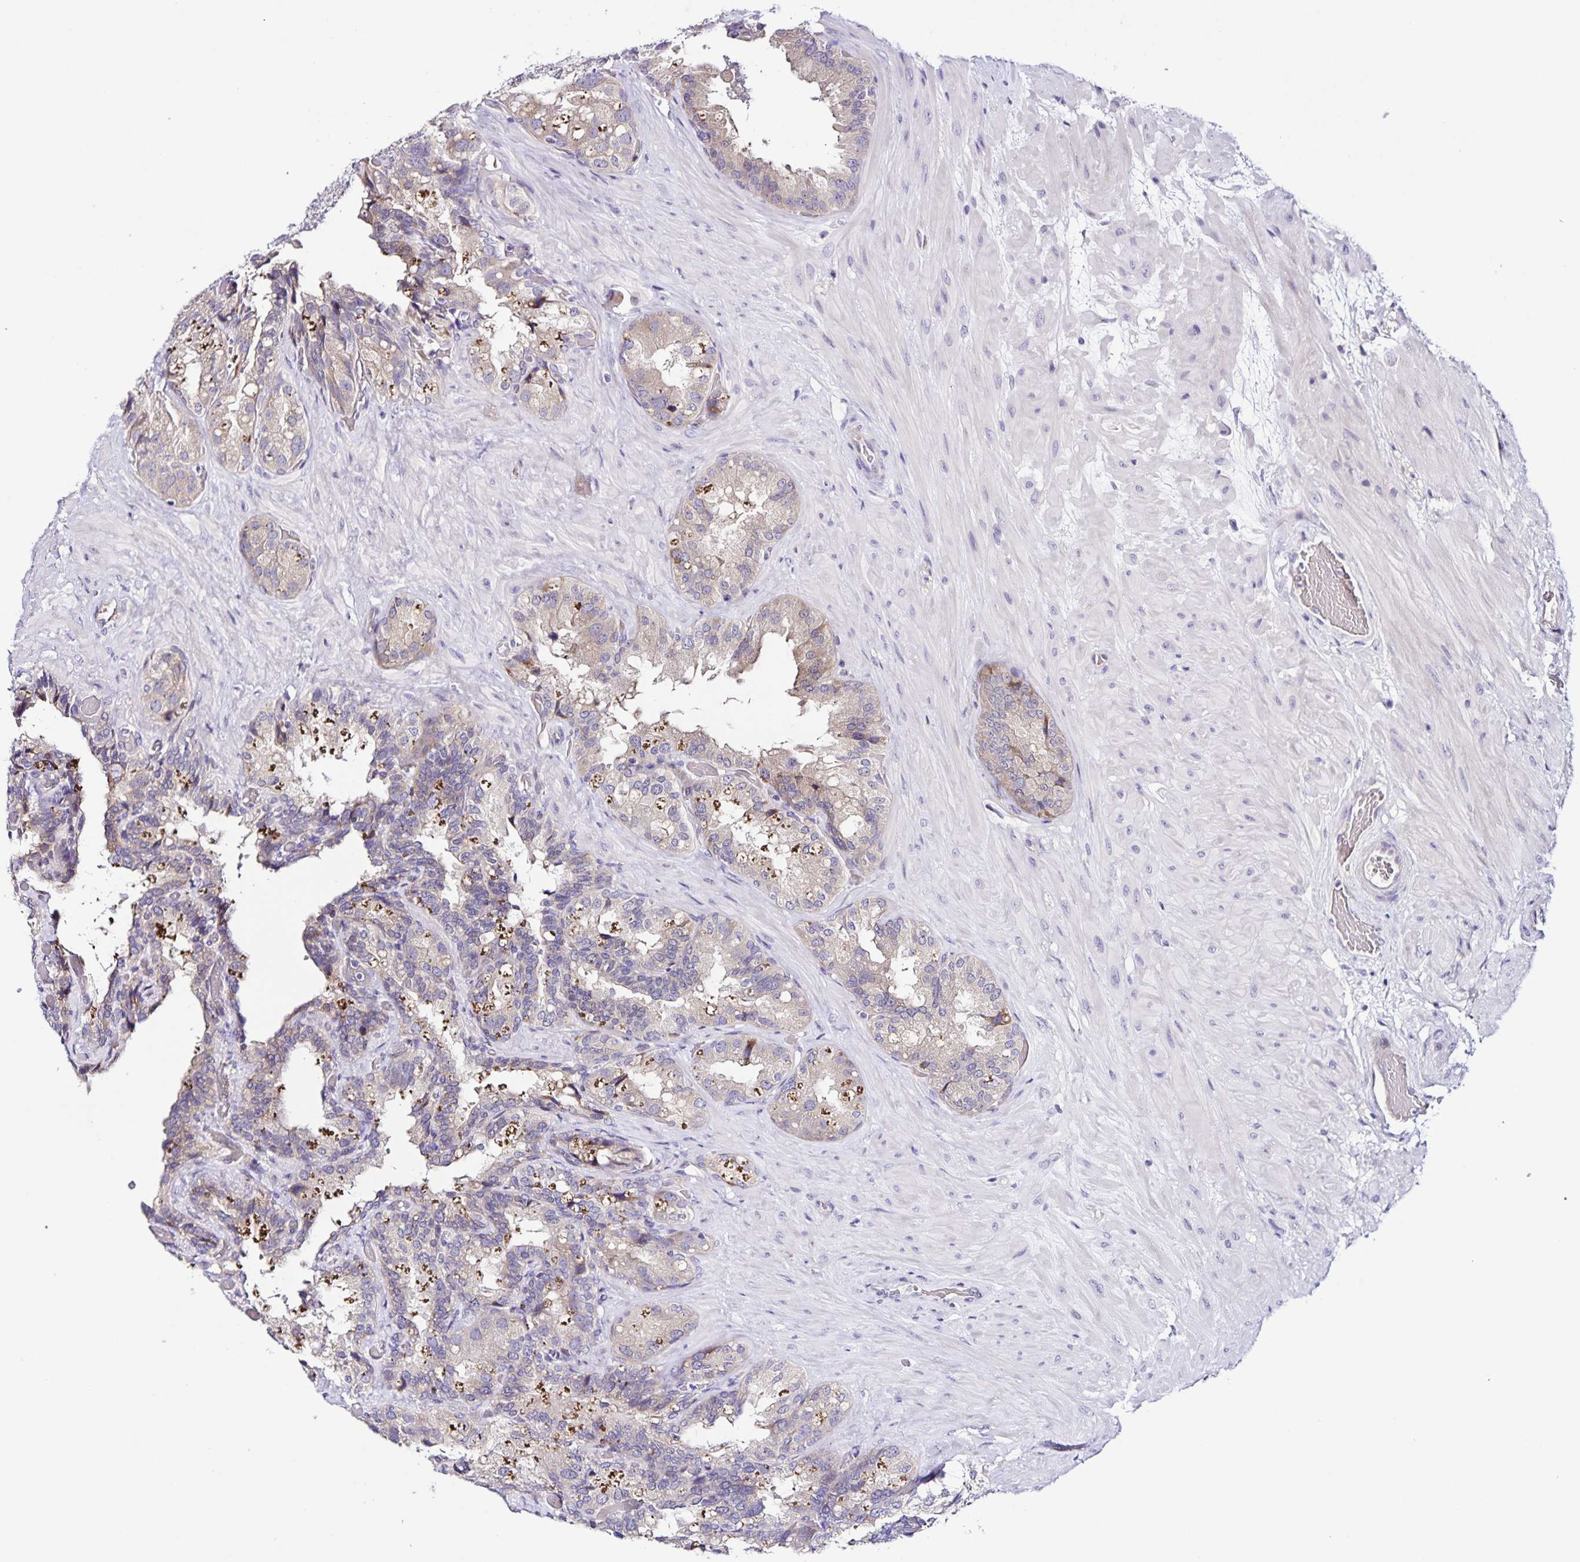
{"staining": {"intensity": "negative", "quantity": "none", "location": "none"}, "tissue": "seminal vesicle", "cell_type": "Glandular cells", "image_type": "normal", "snomed": [{"axis": "morphology", "description": "Normal tissue, NOS"}, {"axis": "topography", "description": "Seminal veicle"}], "caption": "This is a image of IHC staining of benign seminal vesicle, which shows no expression in glandular cells.", "gene": "RNFT2", "patient": {"sex": "male", "age": 60}}